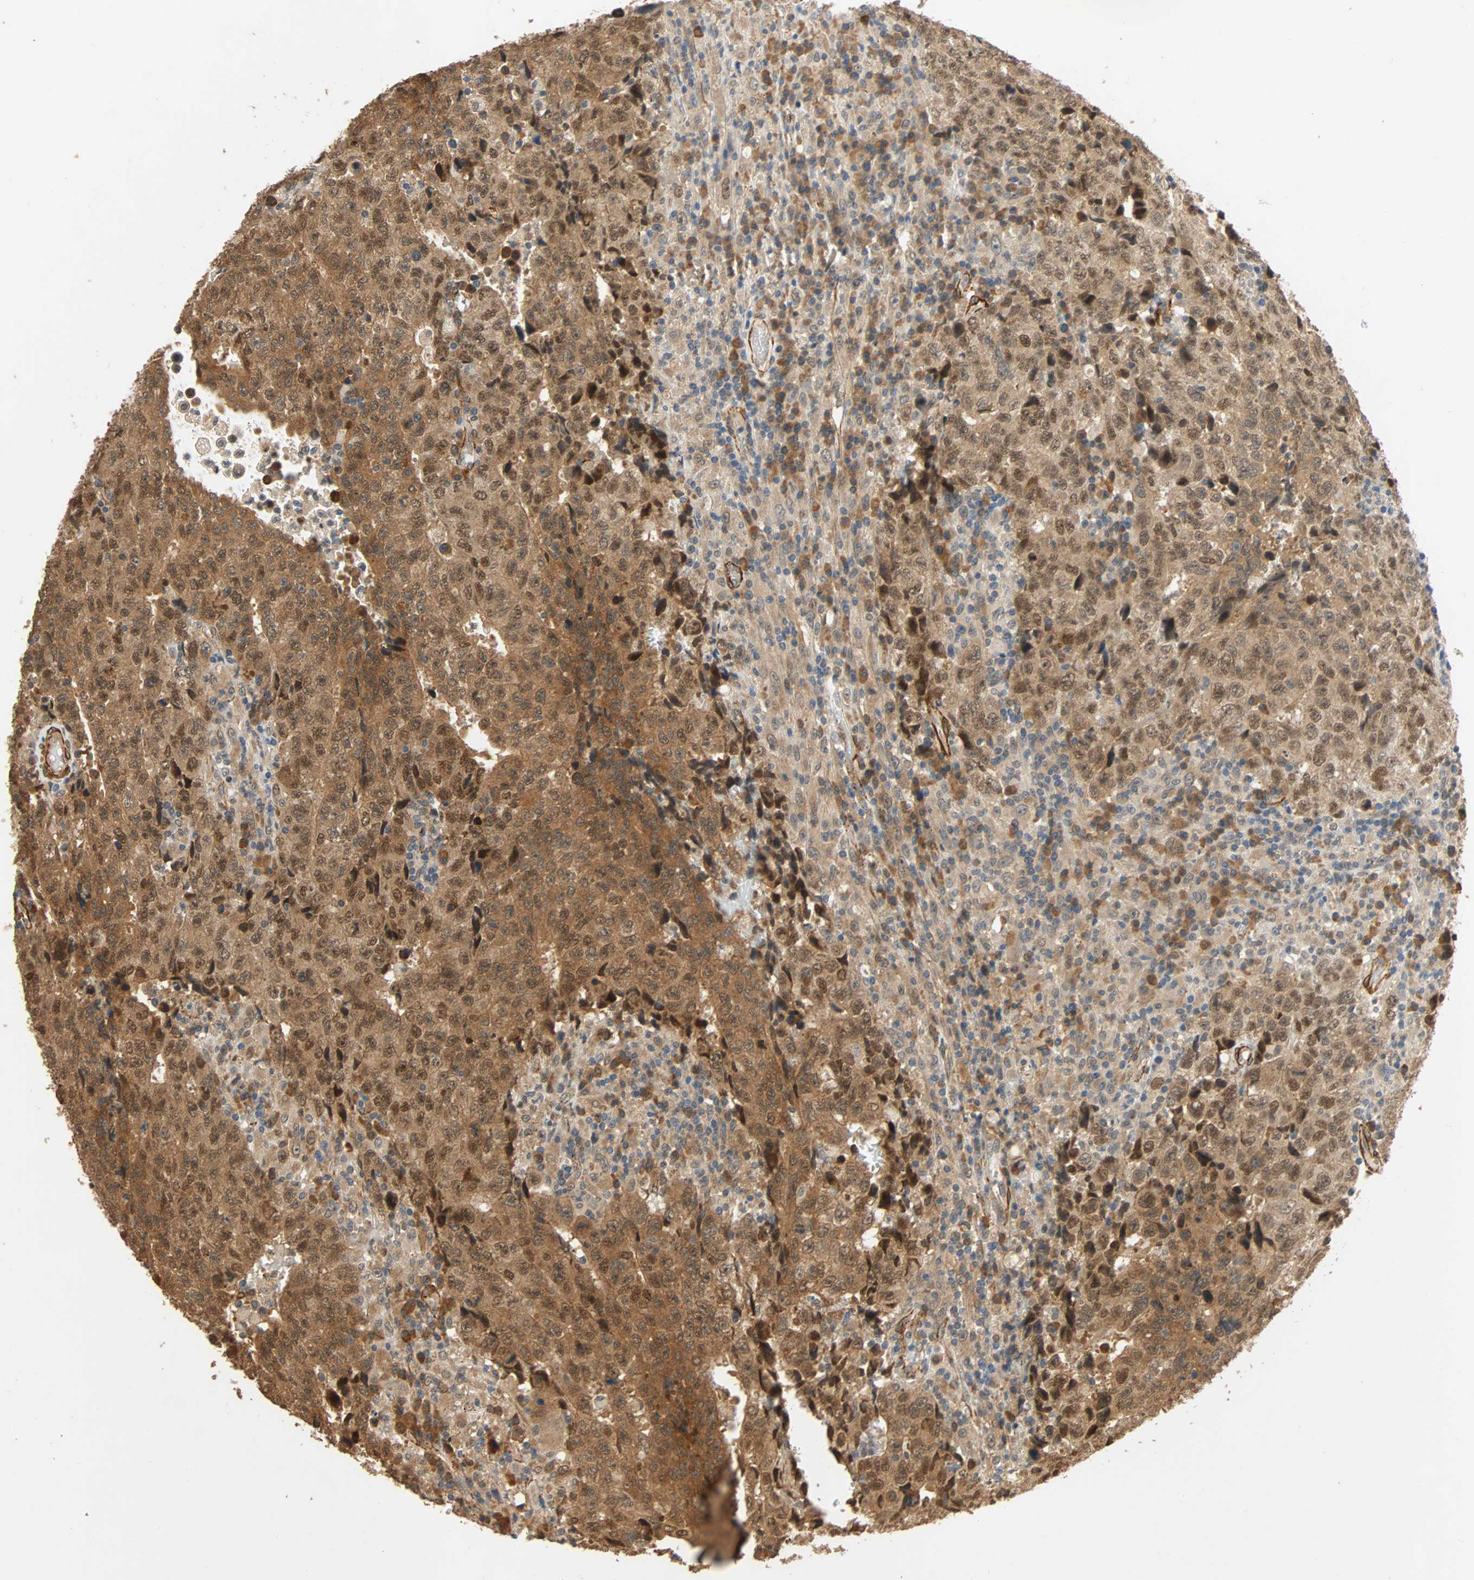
{"staining": {"intensity": "strong", "quantity": "25%-75%", "location": "cytoplasmic/membranous"}, "tissue": "testis cancer", "cell_type": "Tumor cells", "image_type": "cancer", "snomed": [{"axis": "morphology", "description": "Necrosis, NOS"}, {"axis": "morphology", "description": "Carcinoma, Embryonal, NOS"}, {"axis": "topography", "description": "Testis"}], "caption": "Immunohistochemical staining of human testis cancer demonstrates strong cytoplasmic/membranous protein positivity in approximately 25%-75% of tumor cells.", "gene": "QSER1", "patient": {"sex": "male", "age": 19}}